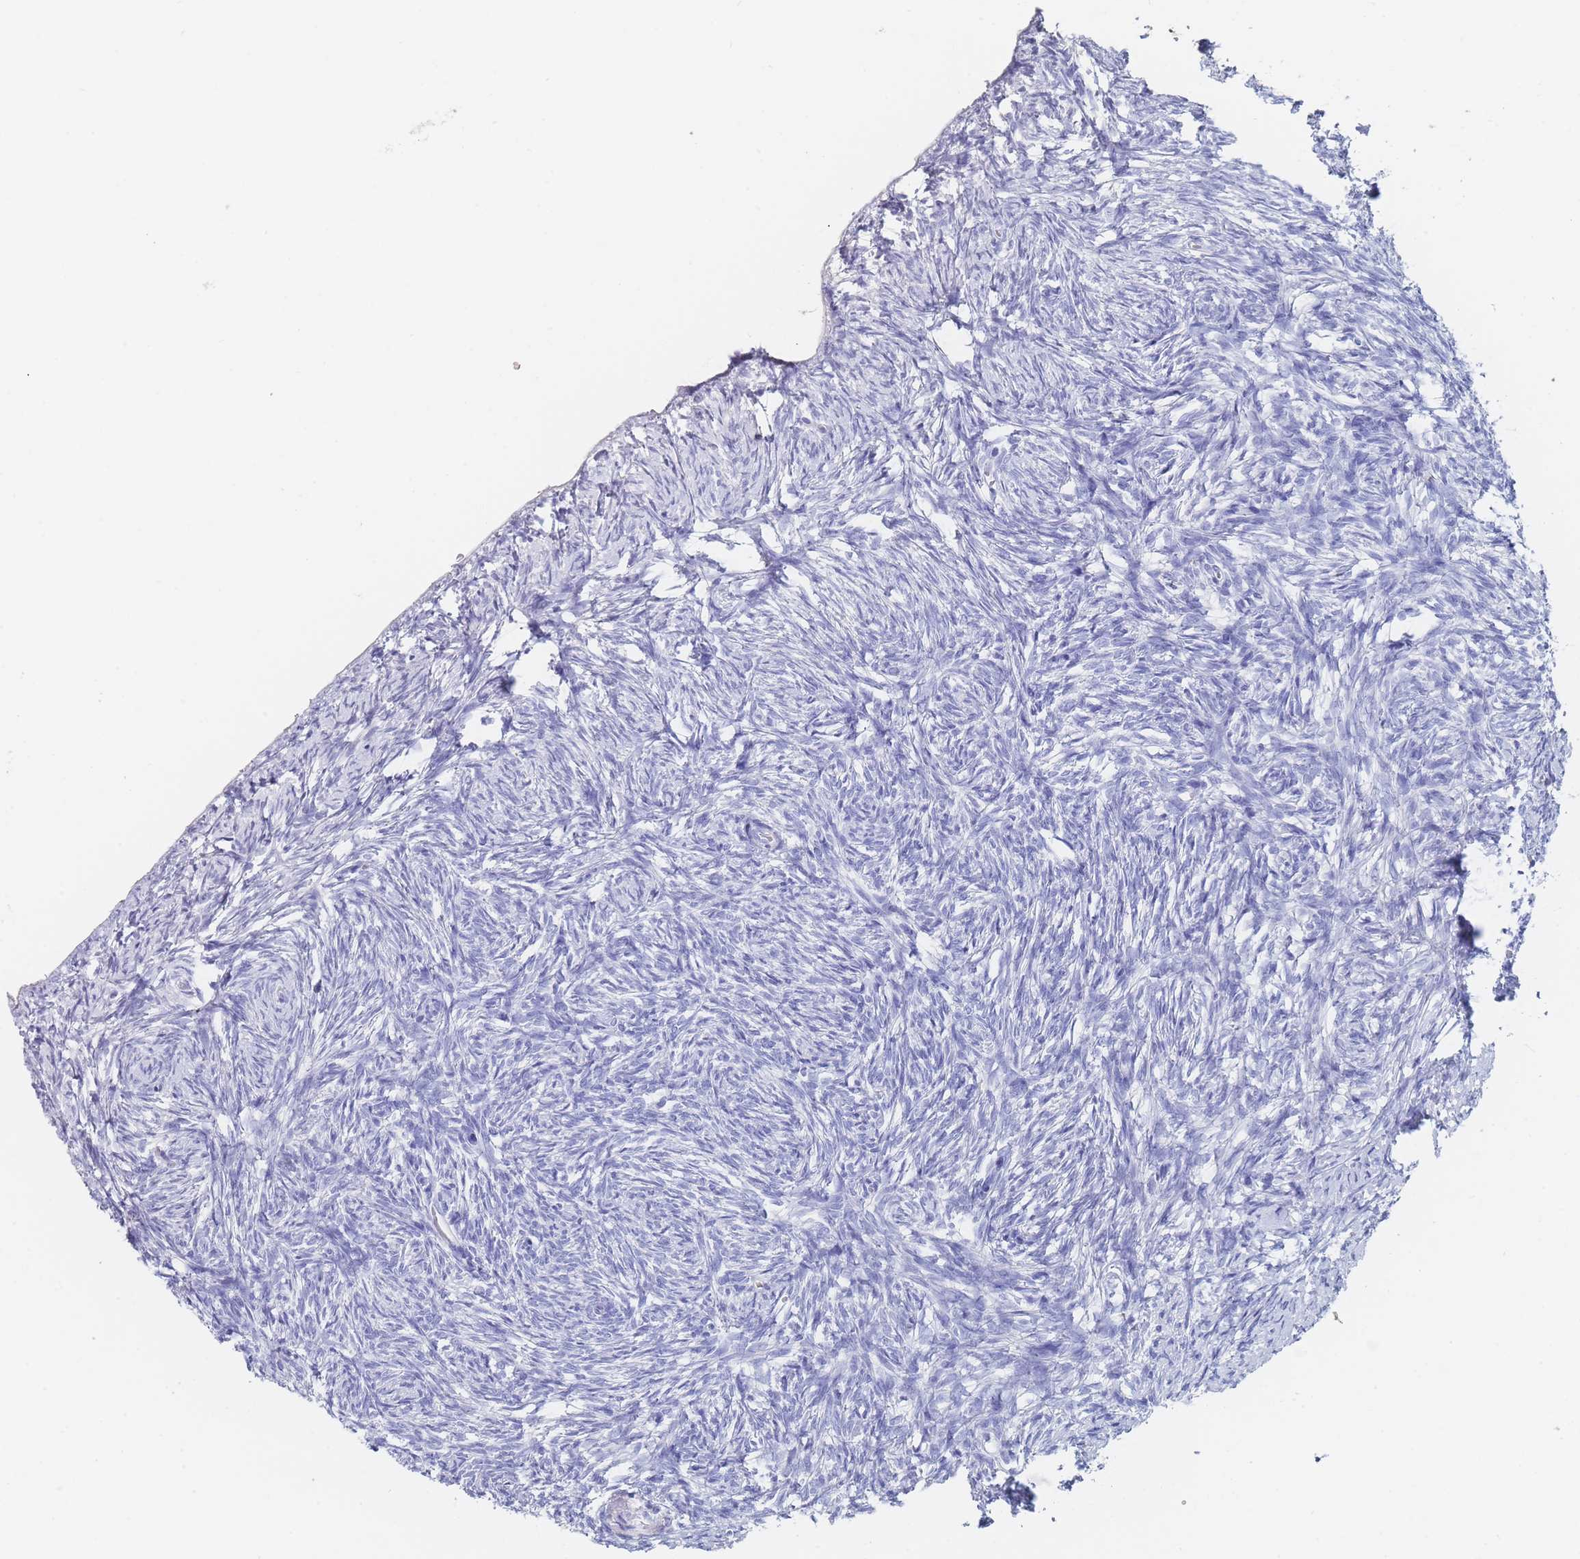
{"staining": {"intensity": "negative", "quantity": "none", "location": "none"}, "tissue": "ovary", "cell_type": "Ovarian stroma cells", "image_type": "normal", "snomed": [{"axis": "morphology", "description": "Normal tissue, NOS"}, {"axis": "topography", "description": "Ovary"}], "caption": "Immunohistochemistry (IHC) image of benign ovary: human ovary stained with DAB demonstrates no significant protein positivity in ovarian stroma cells. (DAB IHC visualized using brightfield microscopy, high magnification).", "gene": "SLC25A35", "patient": {"sex": "female", "age": 51}}